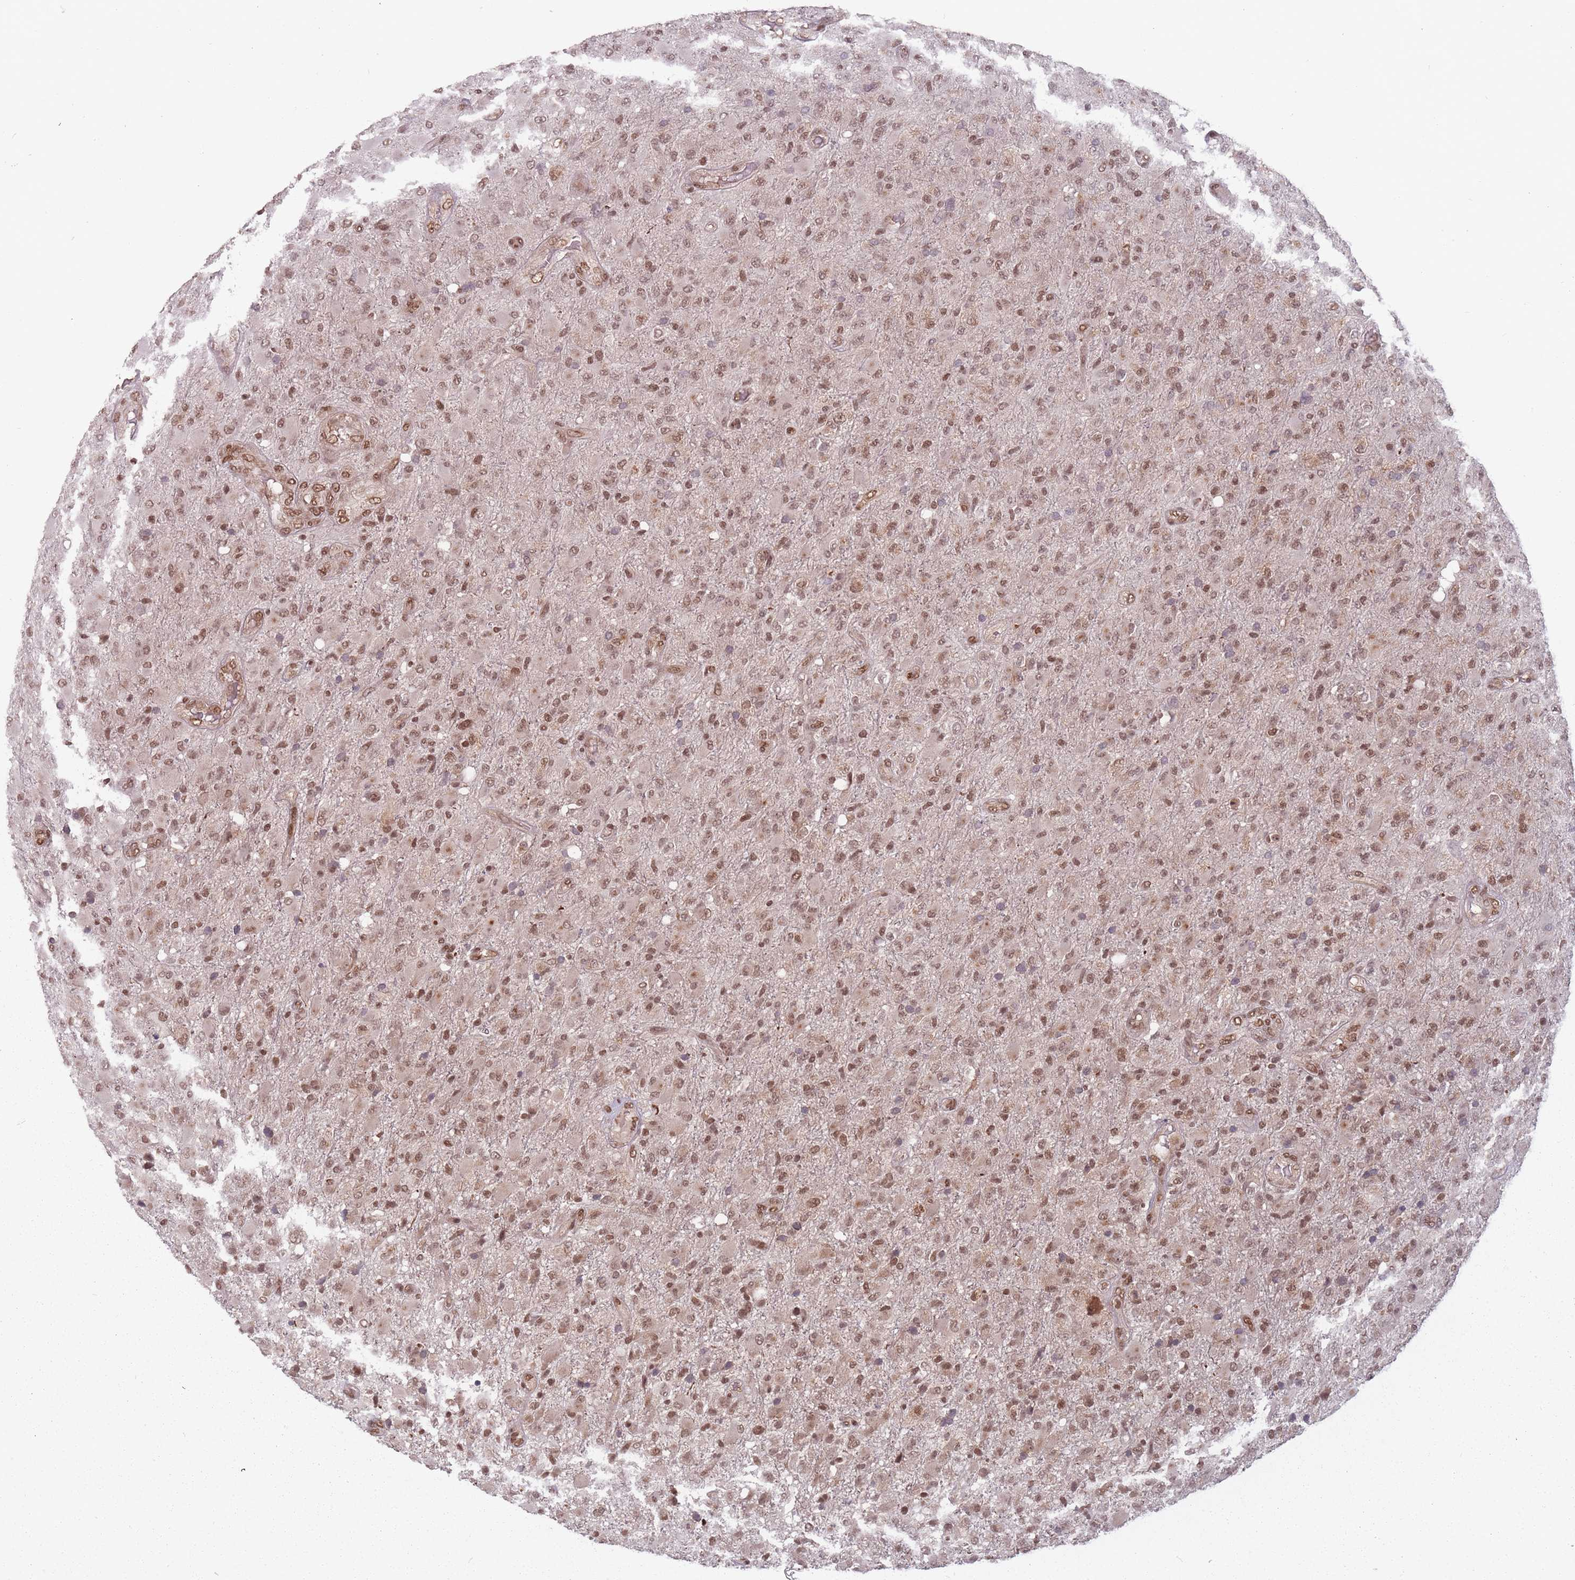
{"staining": {"intensity": "moderate", "quantity": ">75%", "location": "nuclear"}, "tissue": "glioma", "cell_type": "Tumor cells", "image_type": "cancer", "snomed": [{"axis": "morphology", "description": "Glioma, malignant, Low grade"}, {"axis": "topography", "description": "Brain"}], "caption": "Human glioma stained for a protein (brown) displays moderate nuclear positive staining in about >75% of tumor cells.", "gene": "TMED3", "patient": {"sex": "male", "age": 65}}